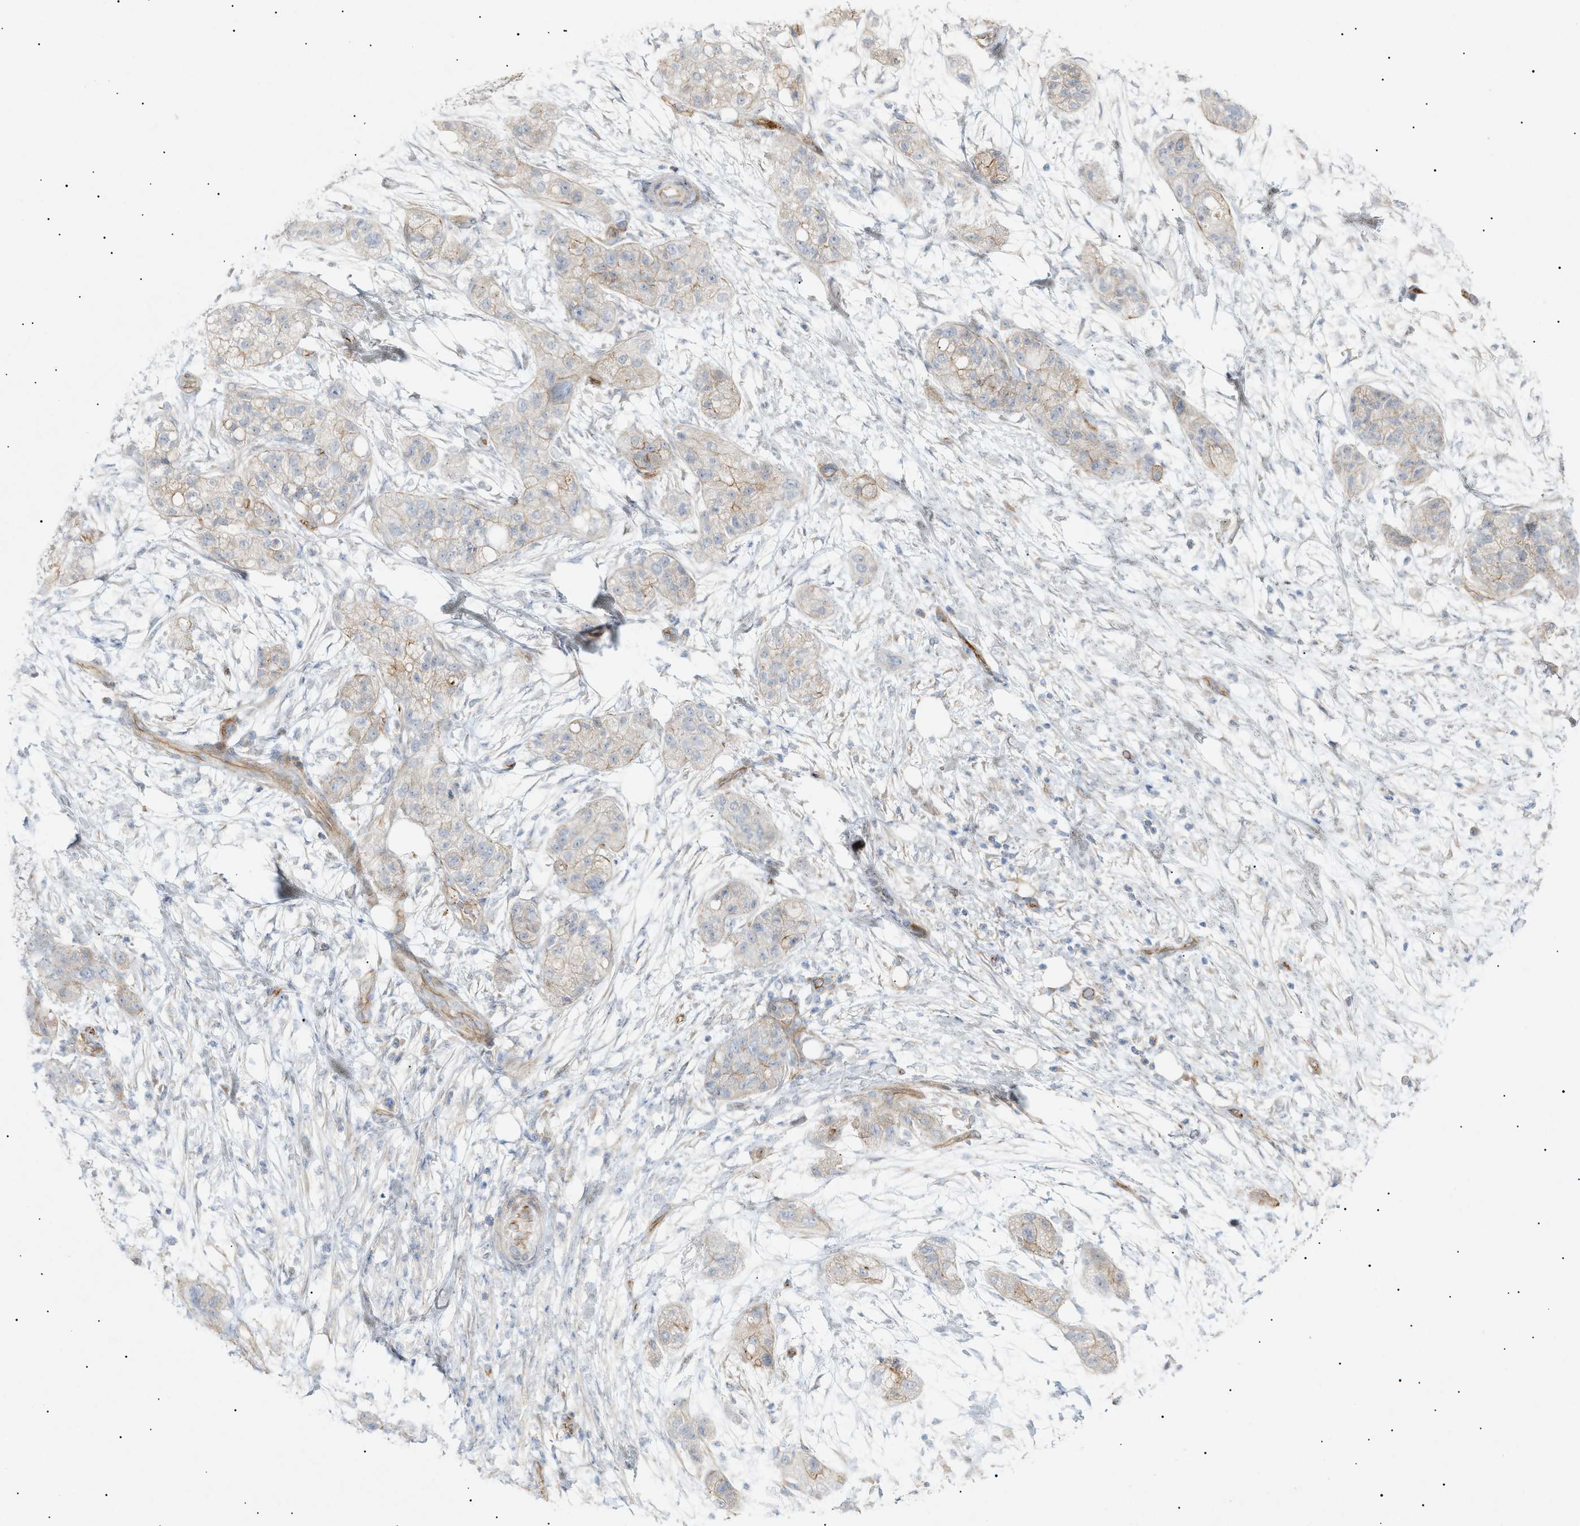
{"staining": {"intensity": "weak", "quantity": "<25%", "location": "cytoplasmic/membranous"}, "tissue": "pancreatic cancer", "cell_type": "Tumor cells", "image_type": "cancer", "snomed": [{"axis": "morphology", "description": "Adenocarcinoma, NOS"}, {"axis": "topography", "description": "Pancreas"}], "caption": "IHC histopathology image of neoplastic tissue: human pancreatic cancer stained with DAB (3,3'-diaminobenzidine) shows no significant protein expression in tumor cells.", "gene": "ZFHX2", "patient": {"sex": "female", "age": 78}}